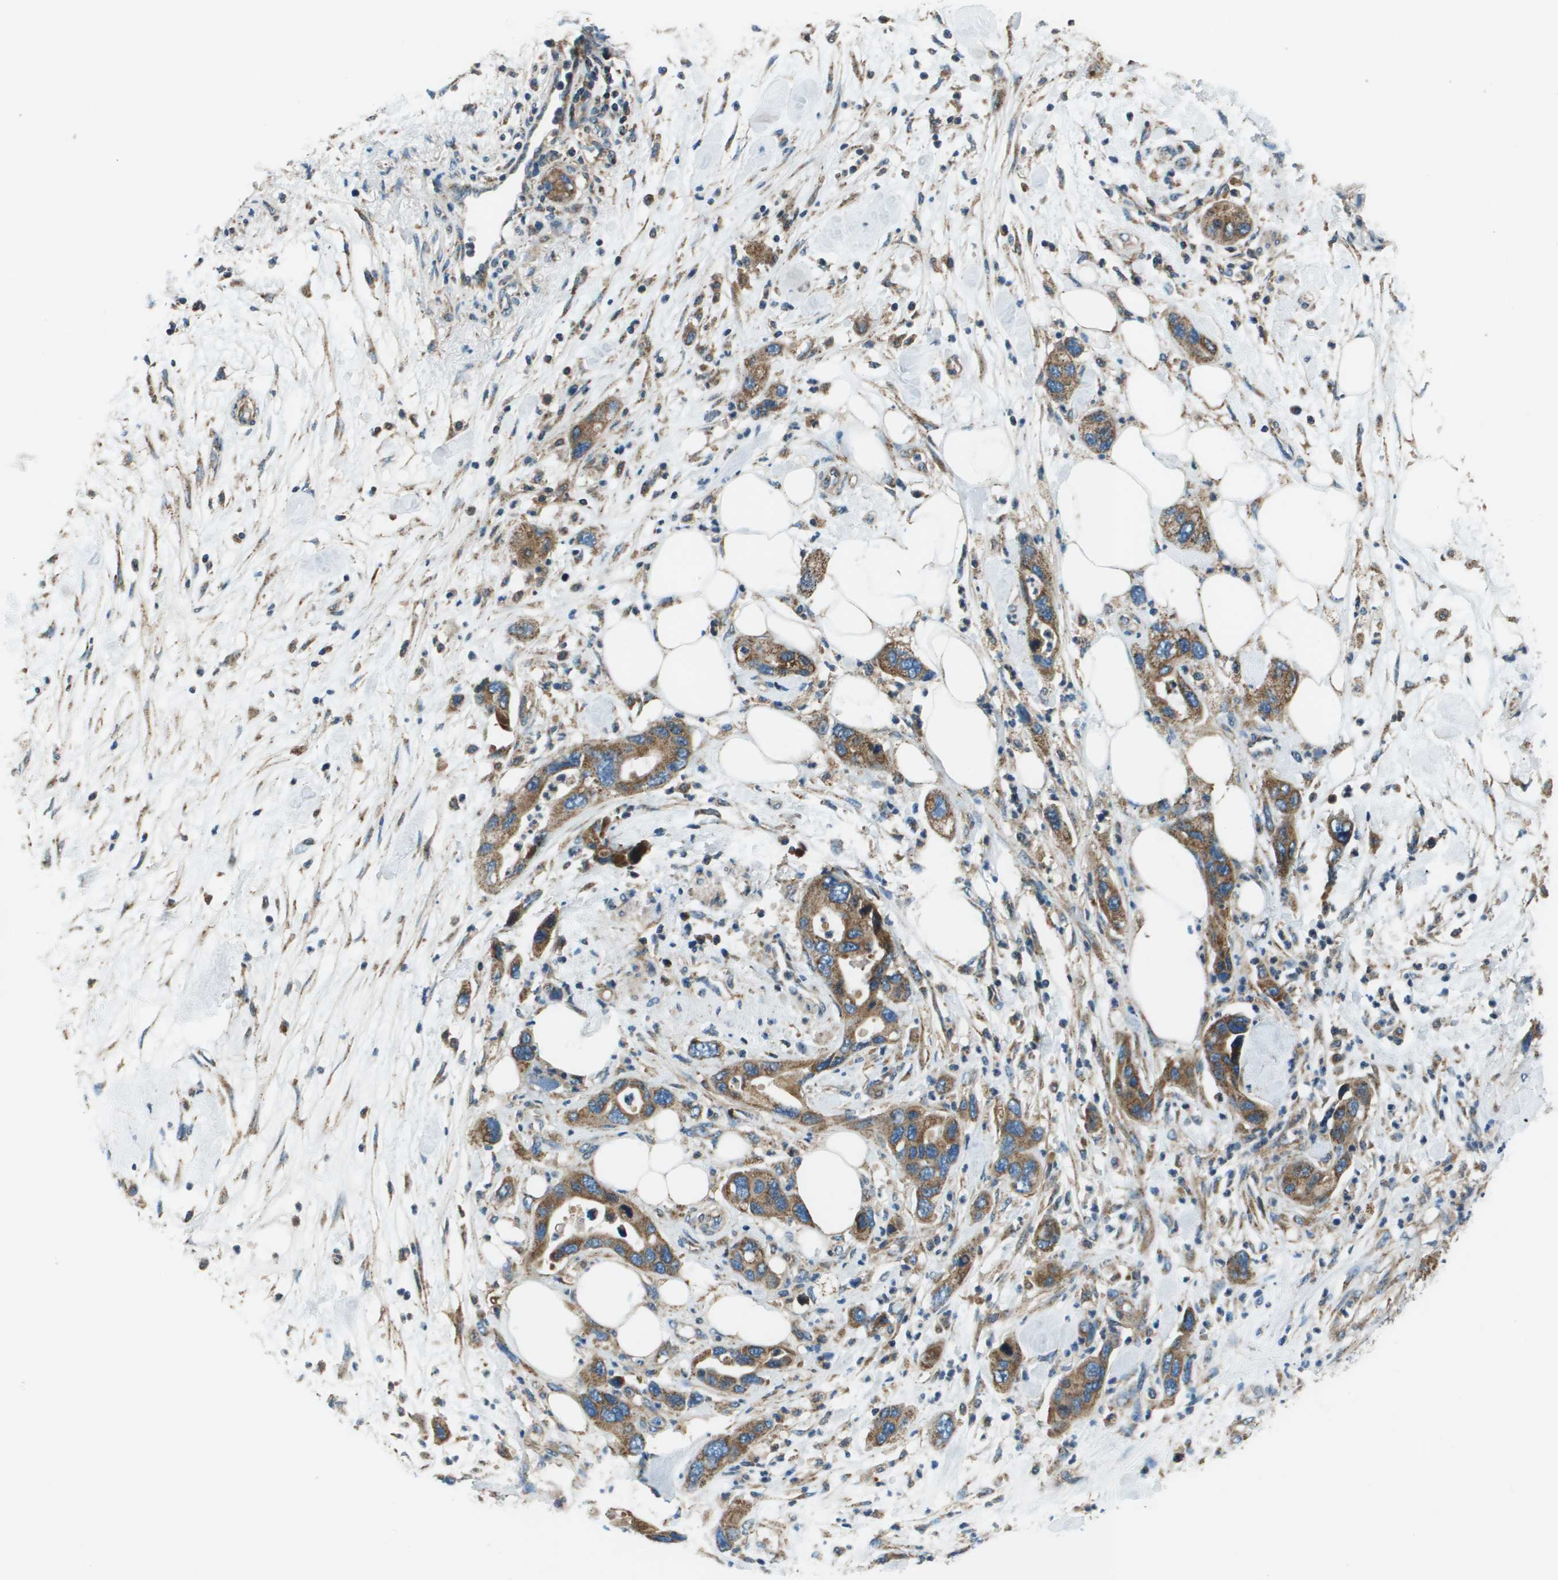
{"staining": {"intensity": "moderate", "quantity": ">75%", "location": "cytoplasmic/membranous"}, "tissue": "pancreatic cancer", "cell_type": "Tumor cells", "image_type": "cancer", "snomed": [{"axis": "morphology", "description": "Normal tissue, NOS"}, {"axis": "morphology", "description": "Adenocarcinoma, NOS"}, {"axis": "topography", "description": "Pancreas"}], "caption": "Immunohistochemistry (IHC) micrograph of adenocarcinoma (pancreatic) stained for a protein (brown), which exhibits medium levels of moderate cytoplasmic/membranous staining in approximately >75% of tumor cells.", "gene": "TMEM51", "patient": {"sex": "female", "age": 71}}